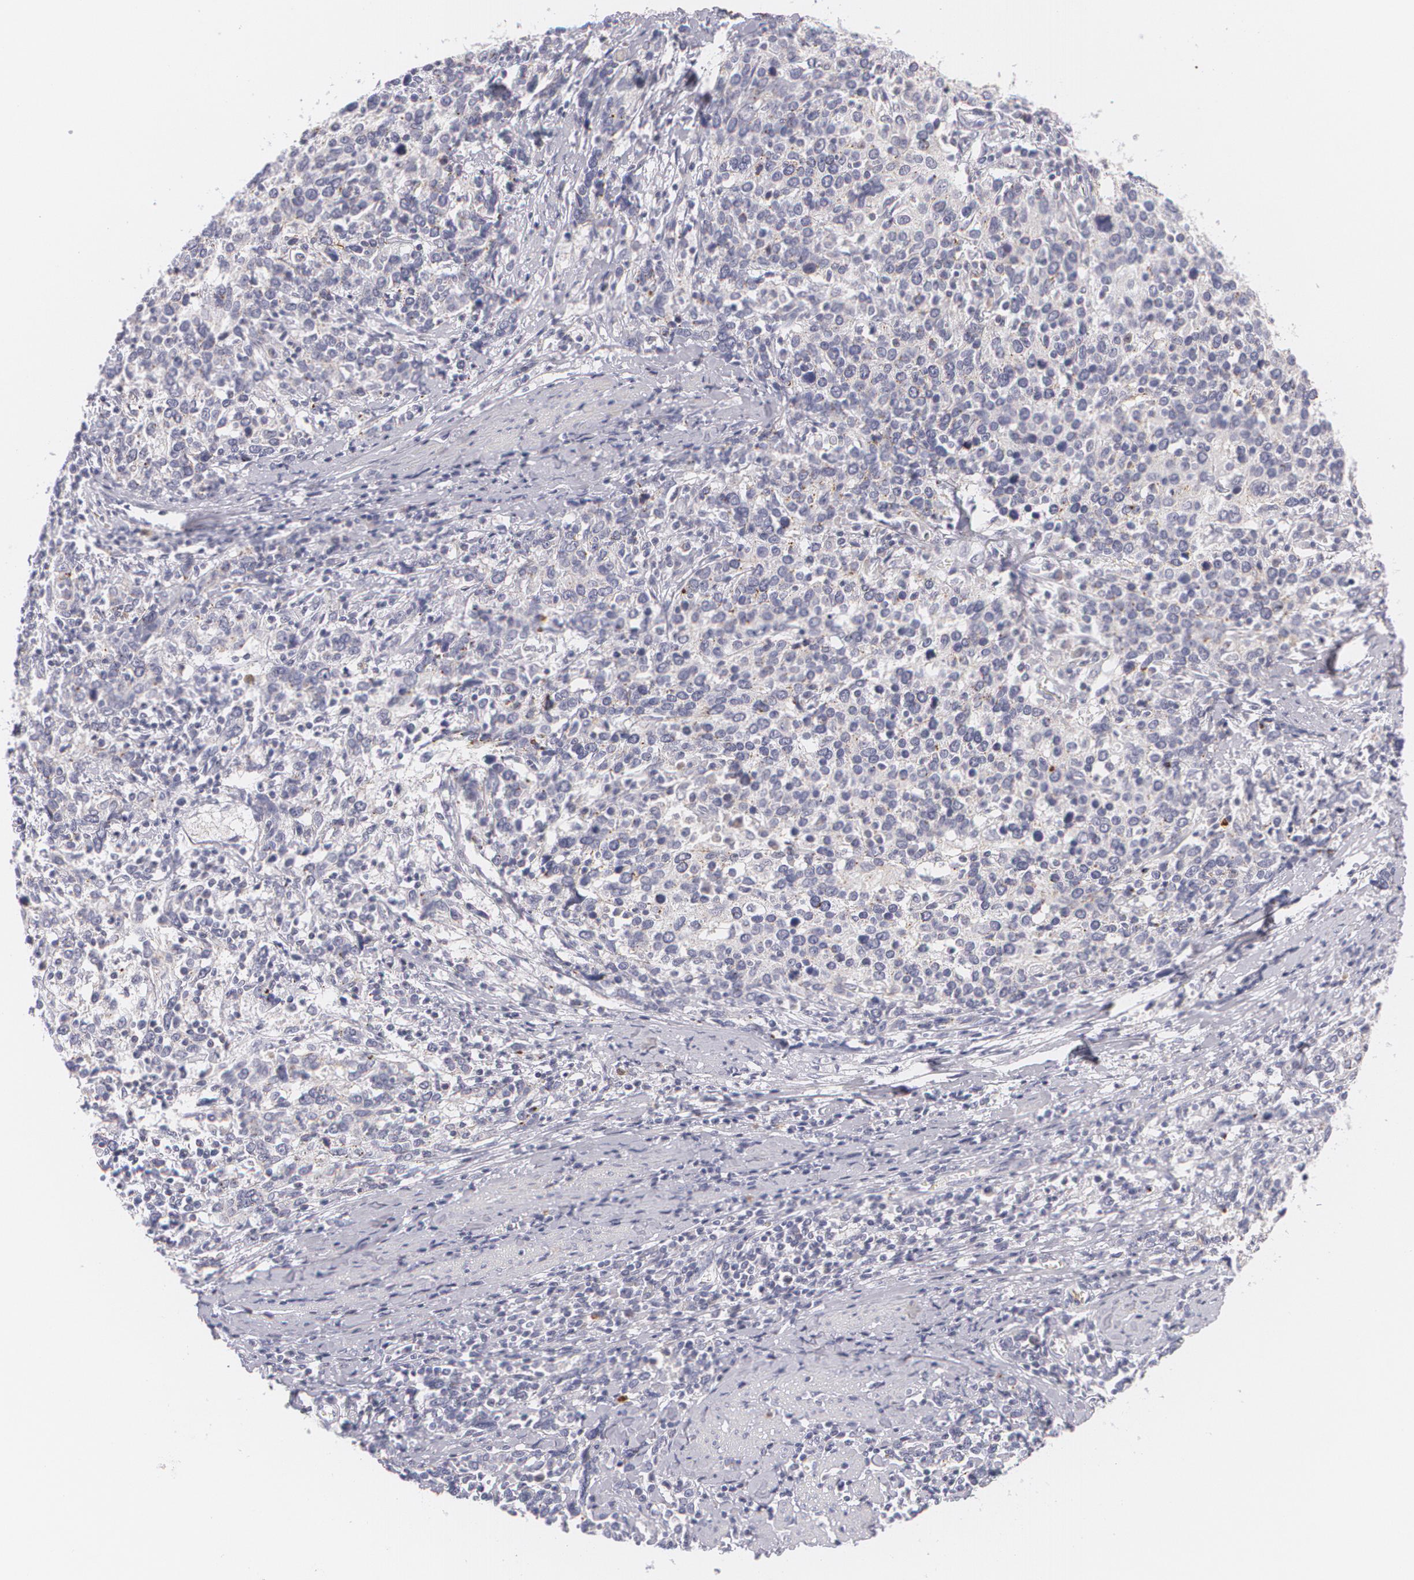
{"staining": {"intensity": "negative", "quantity": "none", "location": "none"}, "tissue": "cervical cancer", "cell_type": "Tumor cells", "image_type": "cancer", "snomed": [{"axis": "morphology", "description": "Squamous cell carcinoma, NOS"}, {"axis": "topography", "description": "Cervix"}], "caption": "This is an IHC histopathology image of human cervical cancer. There is no positivity in tumor cells.", "gene": "FAM181A", "patient": {"sex": "female", "age": 41}}